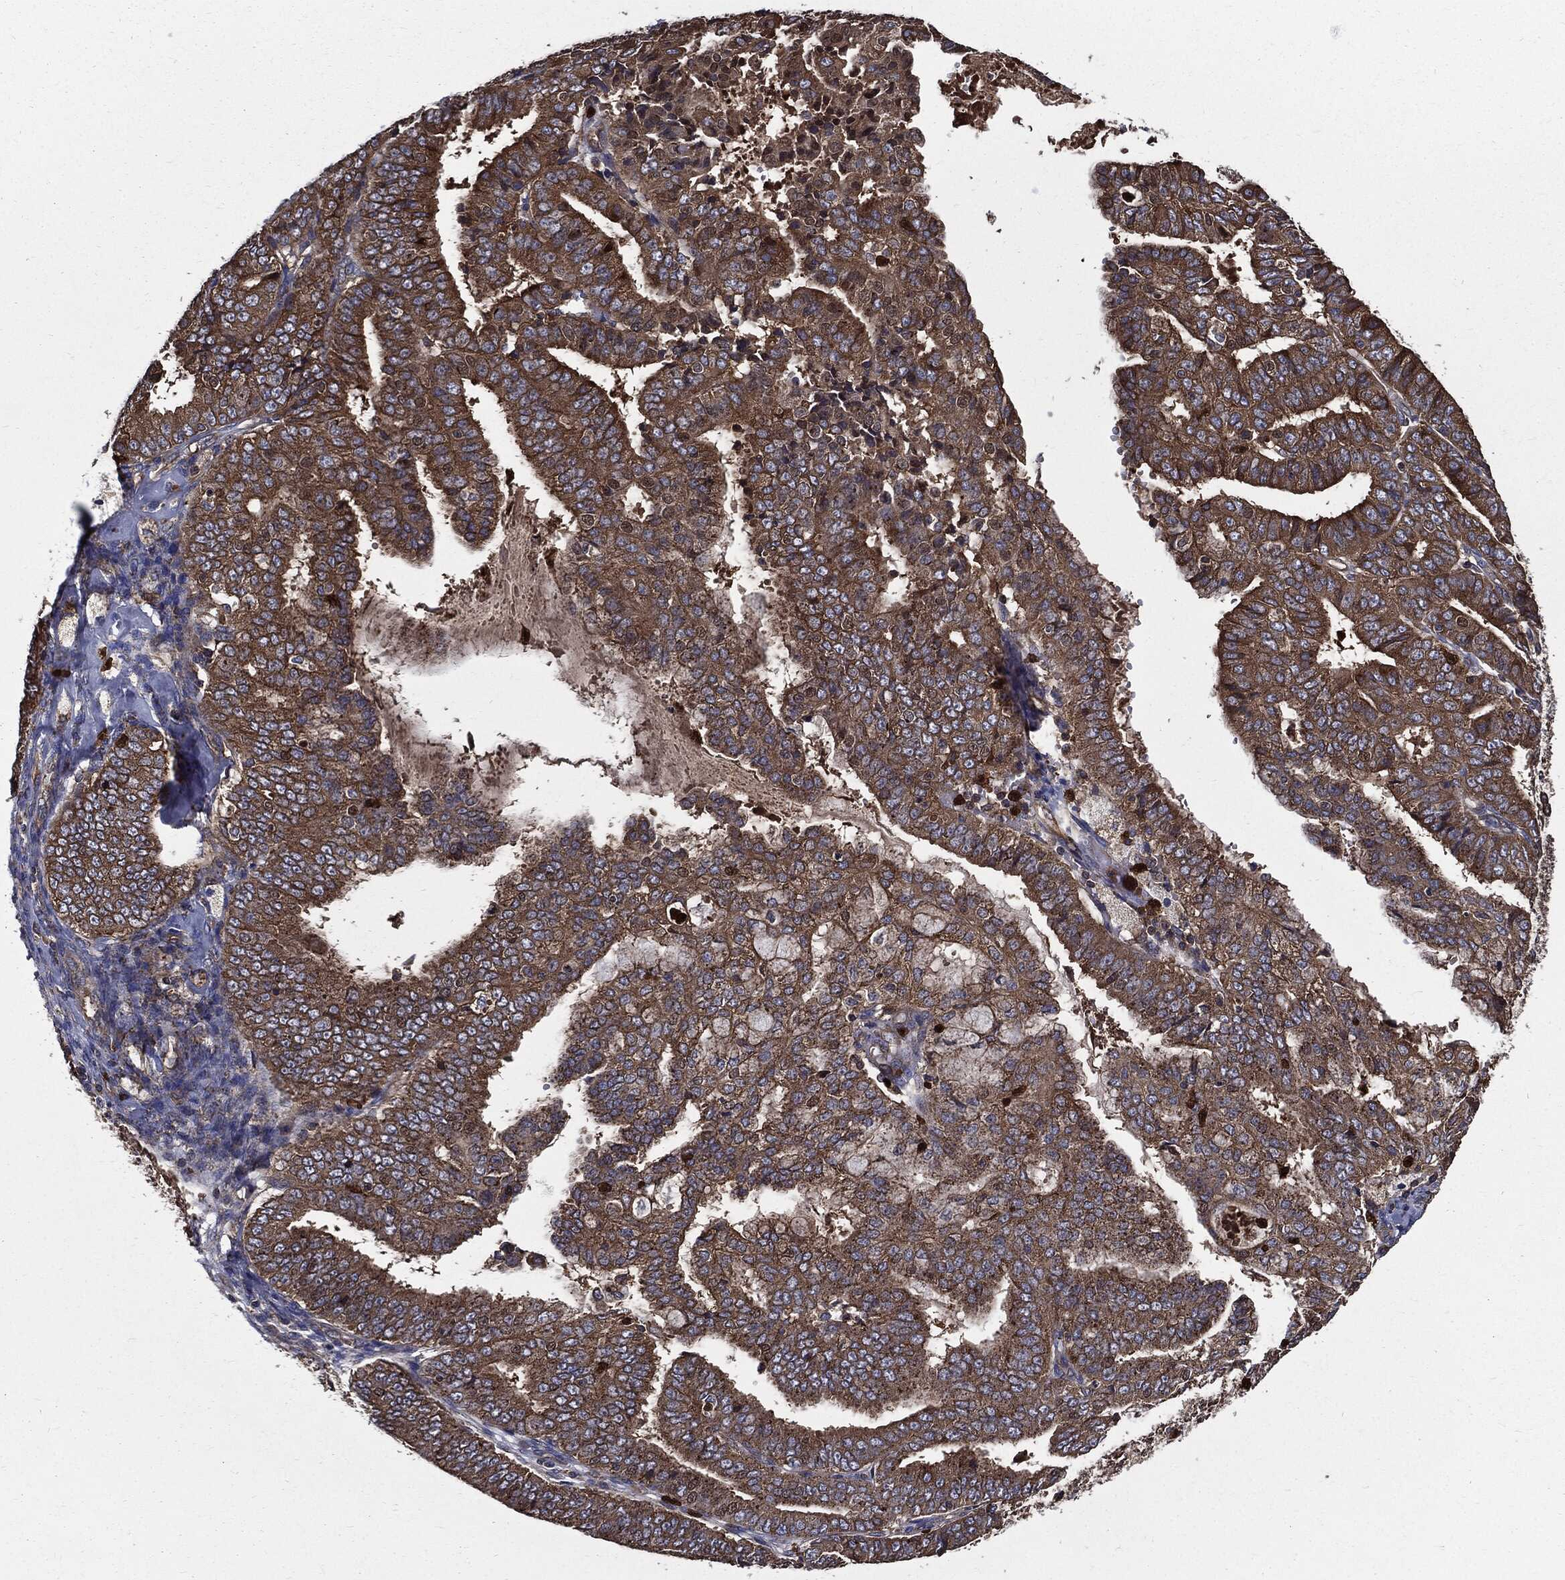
{"staining": {"intensity": "strong", "quantity": ">75%", "location": "cytoplasmic/membranous"}, "tissue": "endometrial cancer", "cell_type": "Tumor cells", "image_type": "cancer", "snomed": [{"axis": "morphology", "description": "Adenocarcinoma, NOS"}, {"axis": "topography", "description": "Endometrium"}], "caption": "There is high levels of strong cytoplasmic/membranous staining in tumor cells of endometrial cancer, as demonstrated by immunohistochemical staining (brown color).", "gene": "PDCD6IP", "patient": {"sex": "female", "age": 63}}